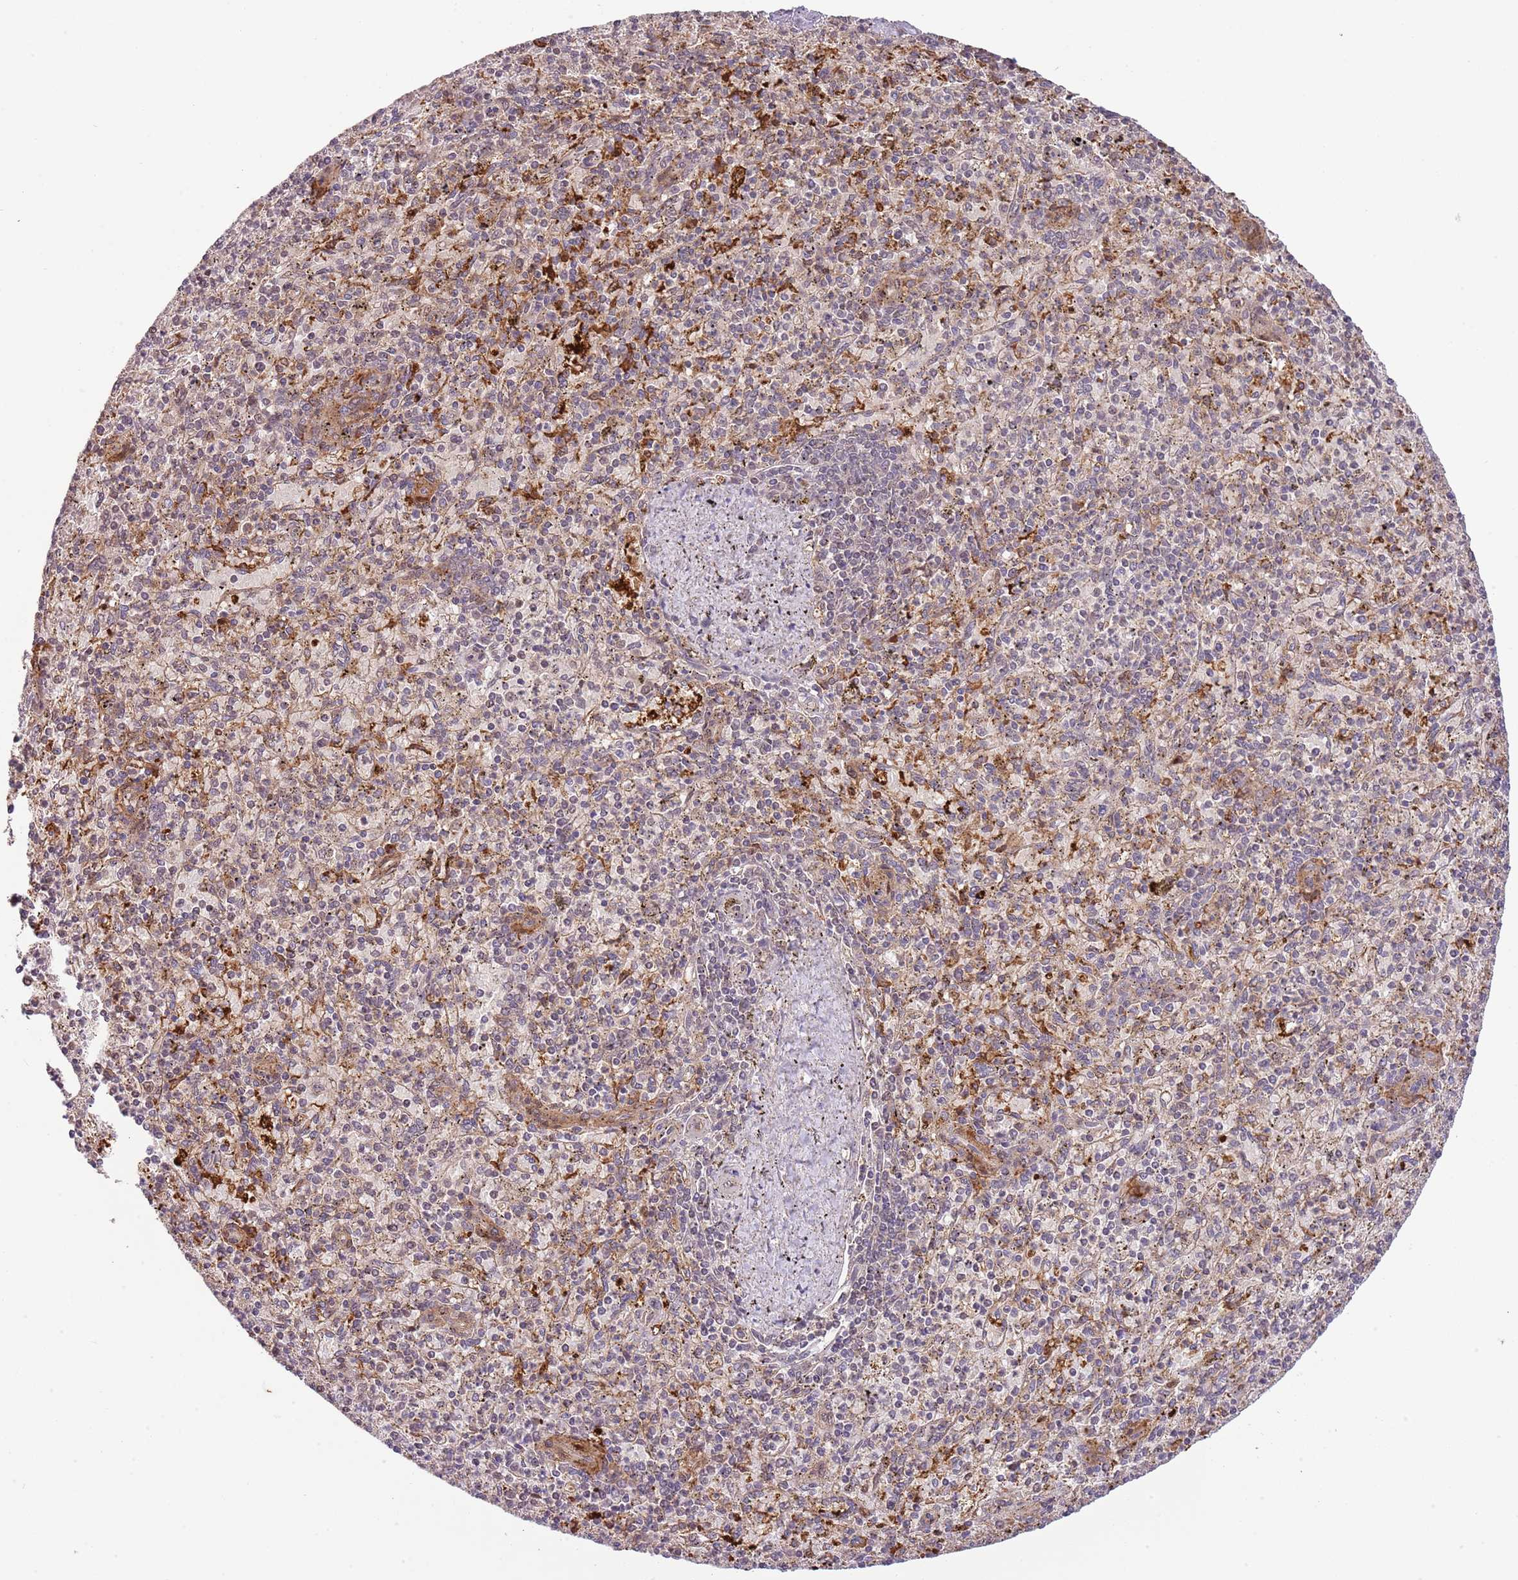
{"staining": {"intensity": "moderate", "quantity": "<25%", "location": "cytoplasmic/membranous"}, "tissue": "spleen", "cell_type": "Cells in red pulp", "image_type": "normal", "snomed": [{"axis": "morphology", "description": "Normal tissue, NOS"}, {"axis": "topography", "description": "Spleen"}], "caption": "About <25% of cells in red pulp in normal spleen show moderate cytoplasmic/membranous protein expression as visualized by brown immunohistochemical staining.", "gene": "PLSCR5", "patient": {"sex": "male", "age": 72}}